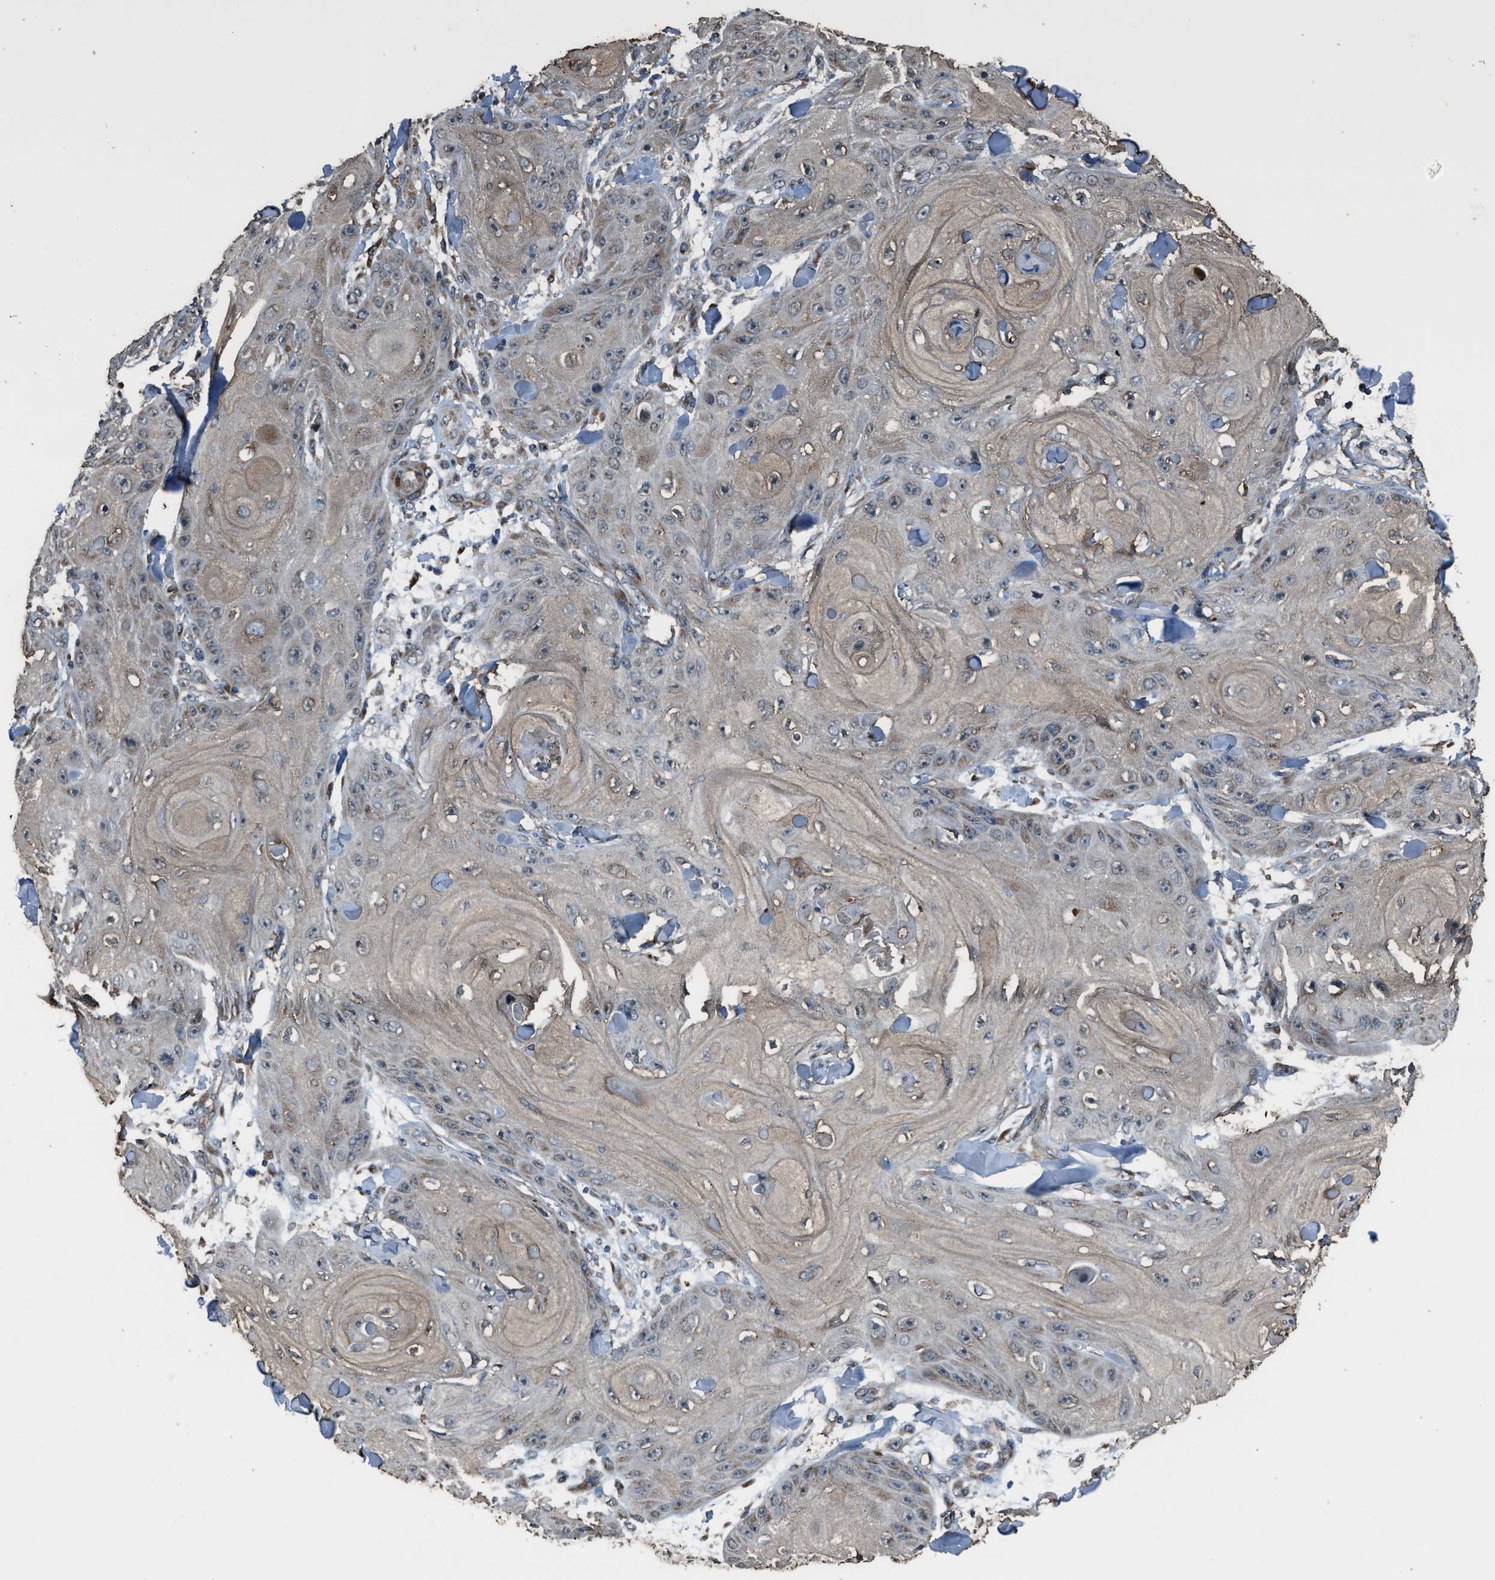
{"staining": {"intensity": "negative", "quantity": "none", "location": "none"}, "tissue": "skin cancer", "cell_type": "Tumor cells", "image_type": "cancer", "snomed": [{"axis": "morphology", "description": "Squamous cell carcinoma, NOS"}, {"axis": "topography", "description": "Skin"}], "caption": "DAB (3,3'-diaminobenzidine) immunohistochemical staining of squamous cell carcinoma (skin) exhibits no significant expression in tumor cells.", "gene": "SLC38A10", "patient": {"sex": "male", "age": 74}}